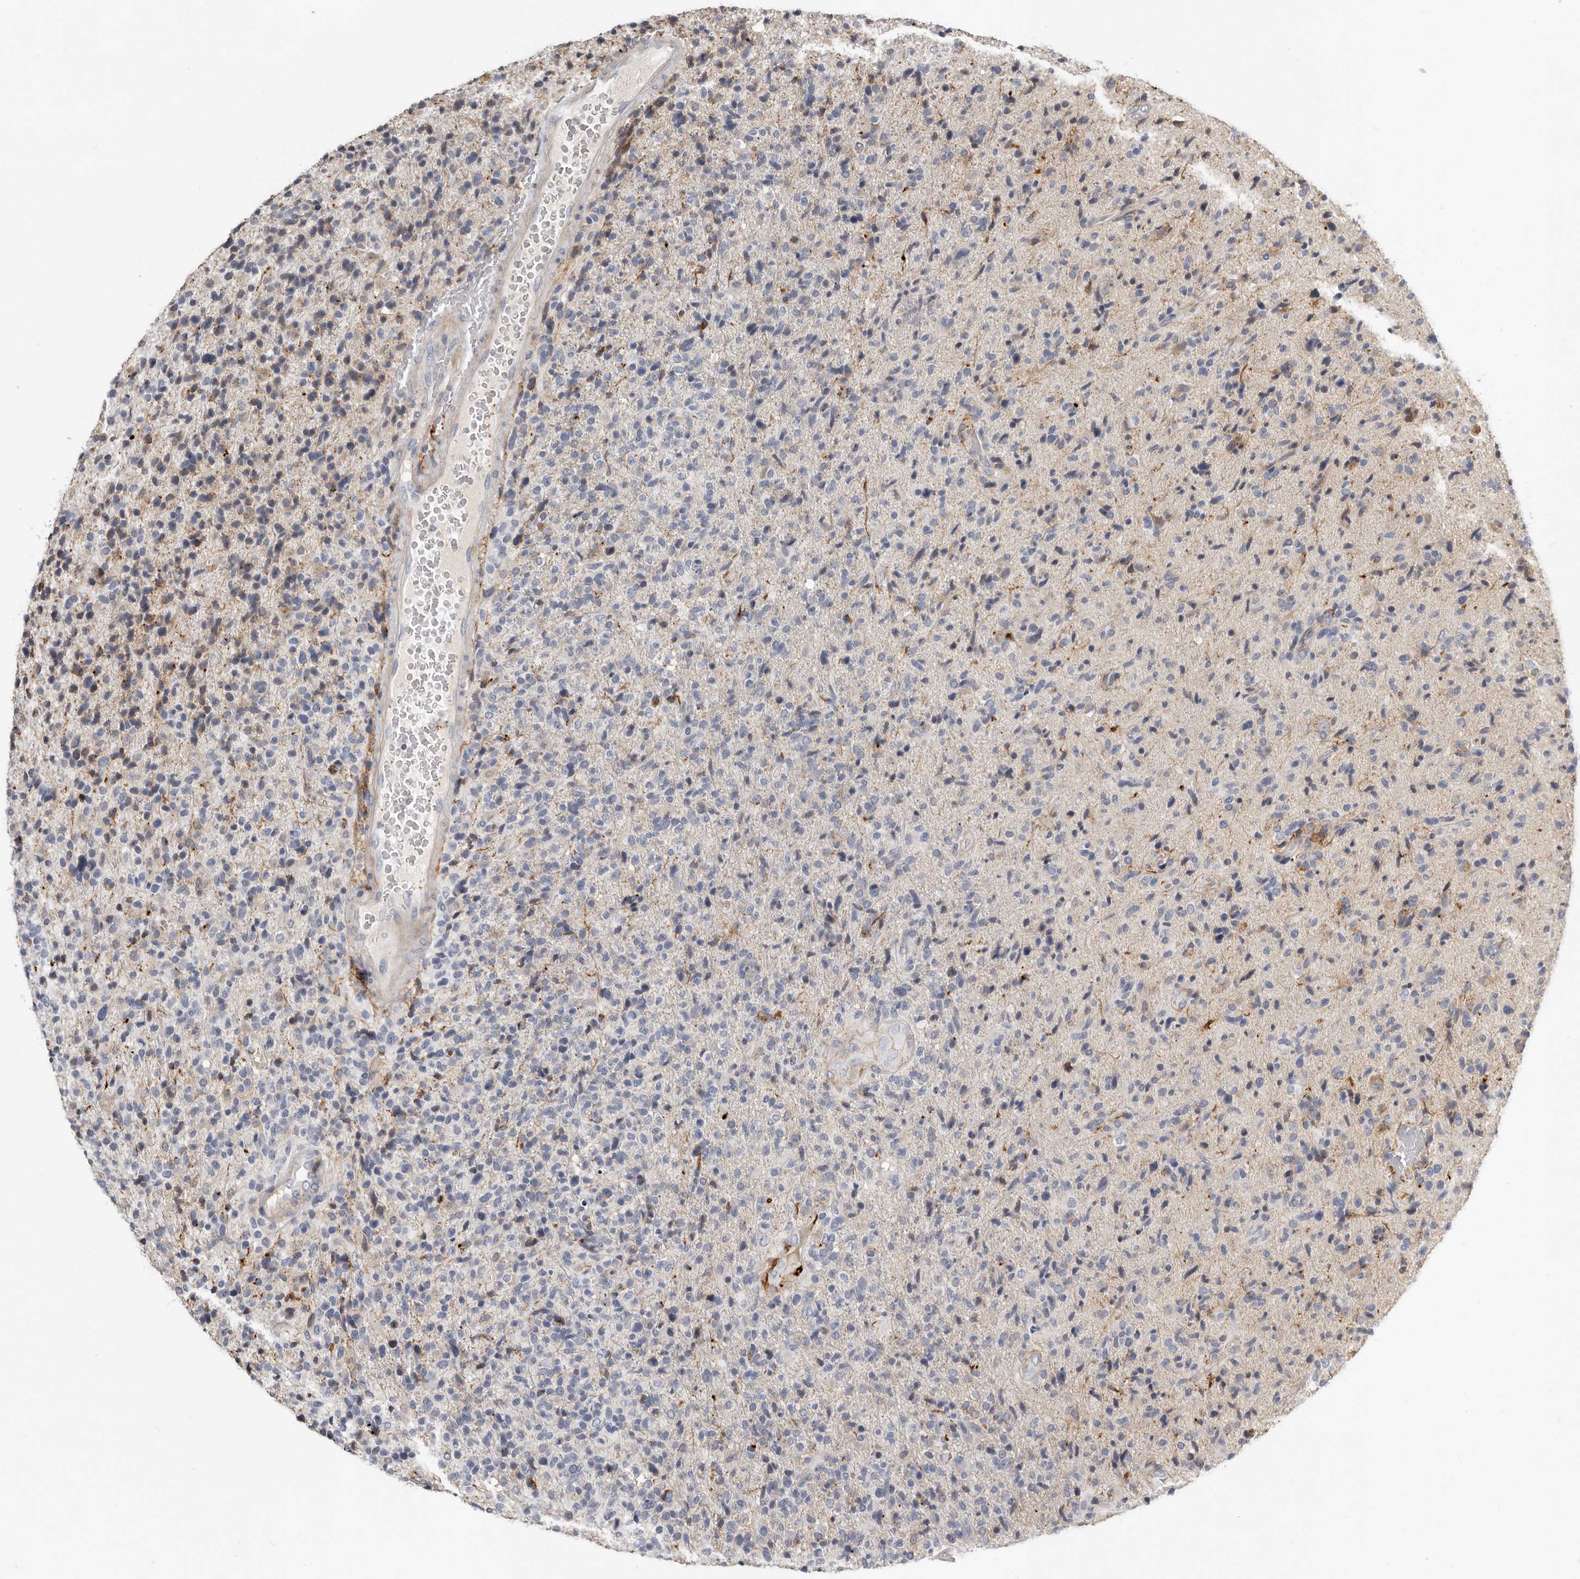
{"staining": {"intensity": "weak", "quantity": "<25%", "location": "cytoplasmic/membranous"}, "tissue": "glioma", "cell_type": "Tumor cells", "image_type": "cancer", "snomed": [{"axis": "morphology", "description": "Glioma, malignant, High grade"}, {"axis": "topography", "description": "Brain"}], "caption": "This micrograph is of malignant glioma (high-grade) stained with immunohistochemistry to label a protein in brown with the nuclei are counter-stained blue. There is no staining in tumor cells.", "gene": "KIF26B", "patient": {"sex": "male", "age": 72}}